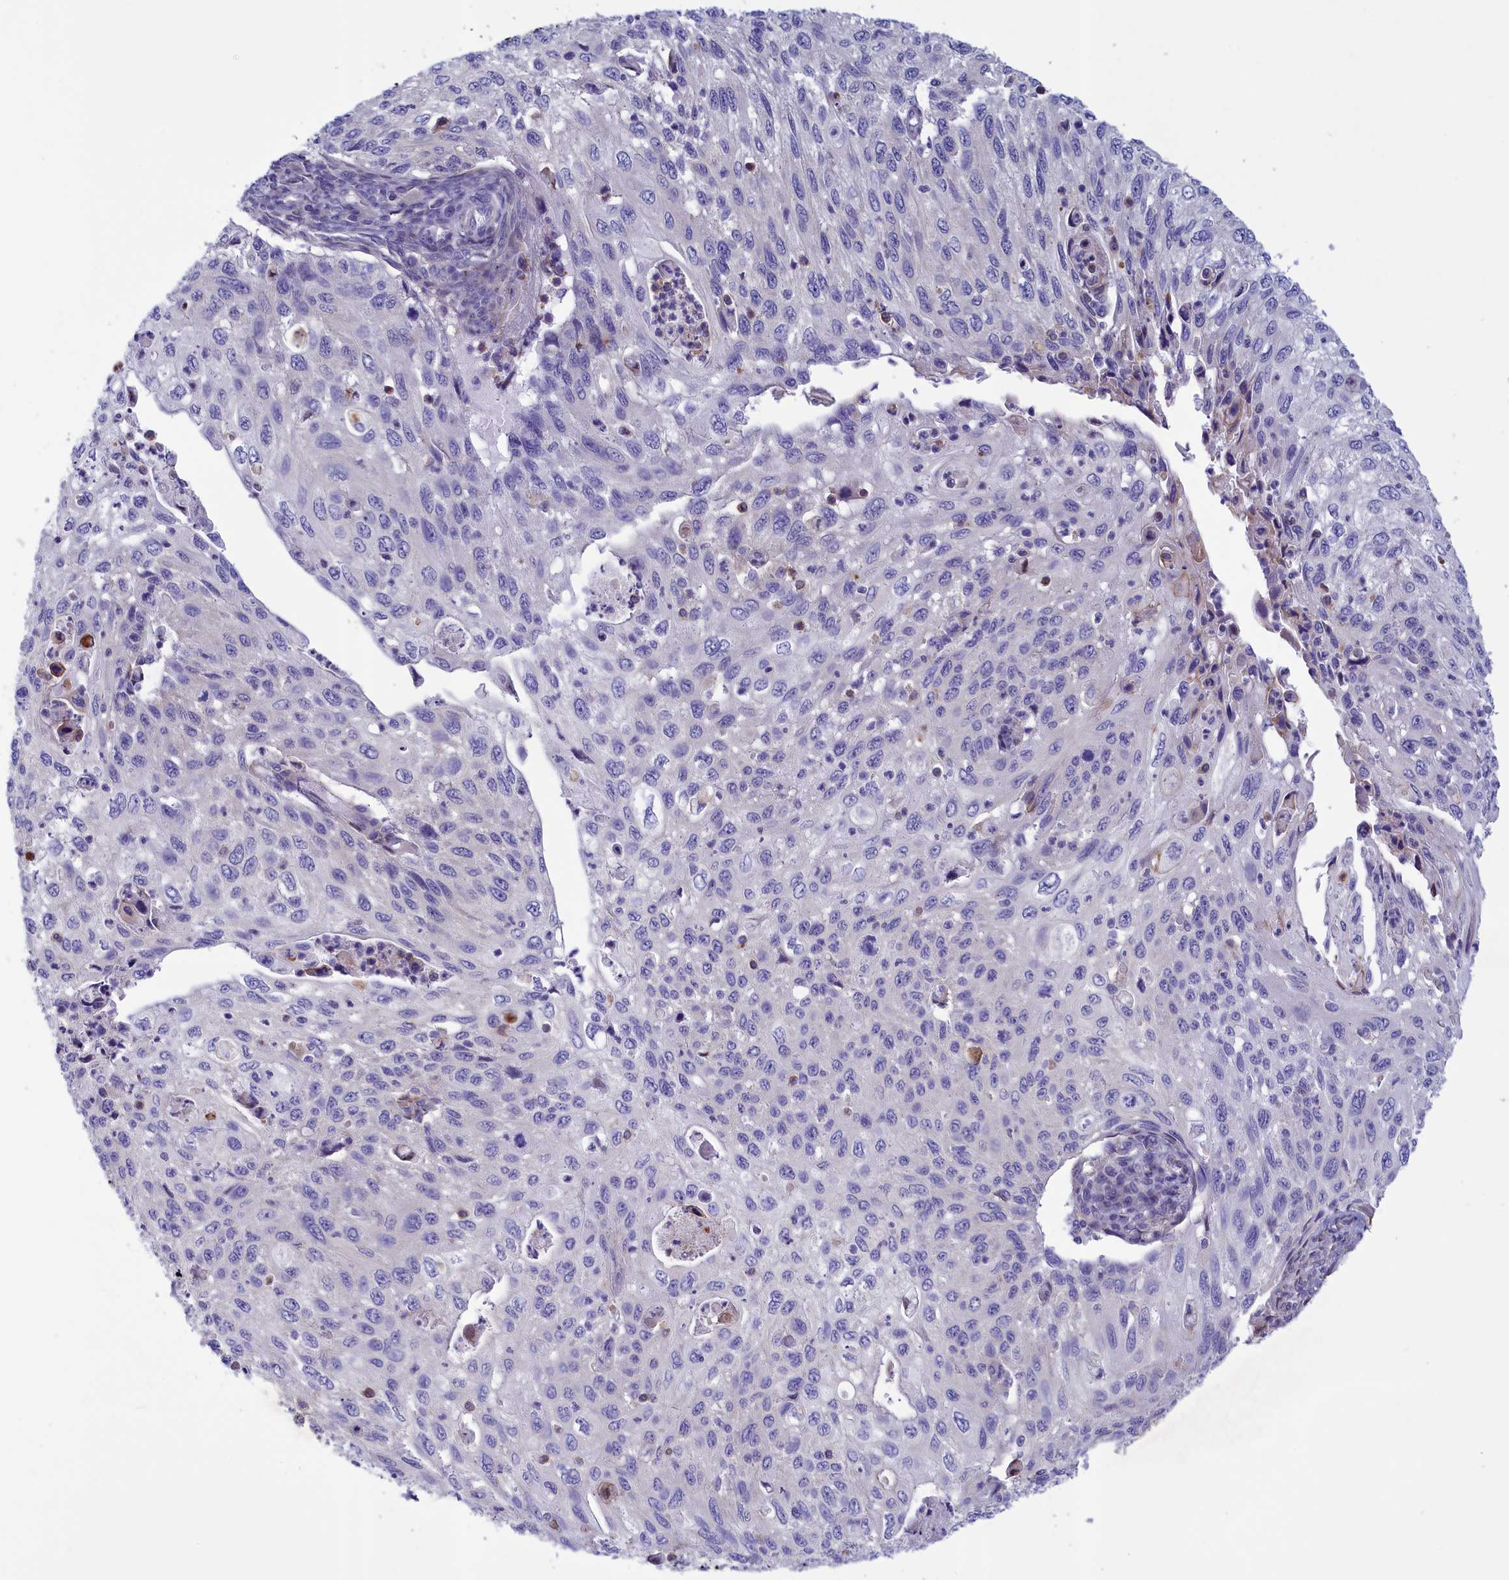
{"staining": {"intensity": "negative", "quantity": "none", "location": "none"}, "tissue": "cervical cancer", "cell_type": "Tumor cells", "image_type": "cancer", "snomed": [{"axis": "morphology", "description": "Squamous cell carcinoma, NOS"}, {"axis": "topography", "description": "Cervix"}], "caption": "A high-resolution image shows immunohistochemistry (IHC) staining of cervical cancer (squamous cell carcinoma), which reveals no significant positivity in tumor cells.", "gene": "CORO2A", "patient": {"sex": "female", "age": 70}}